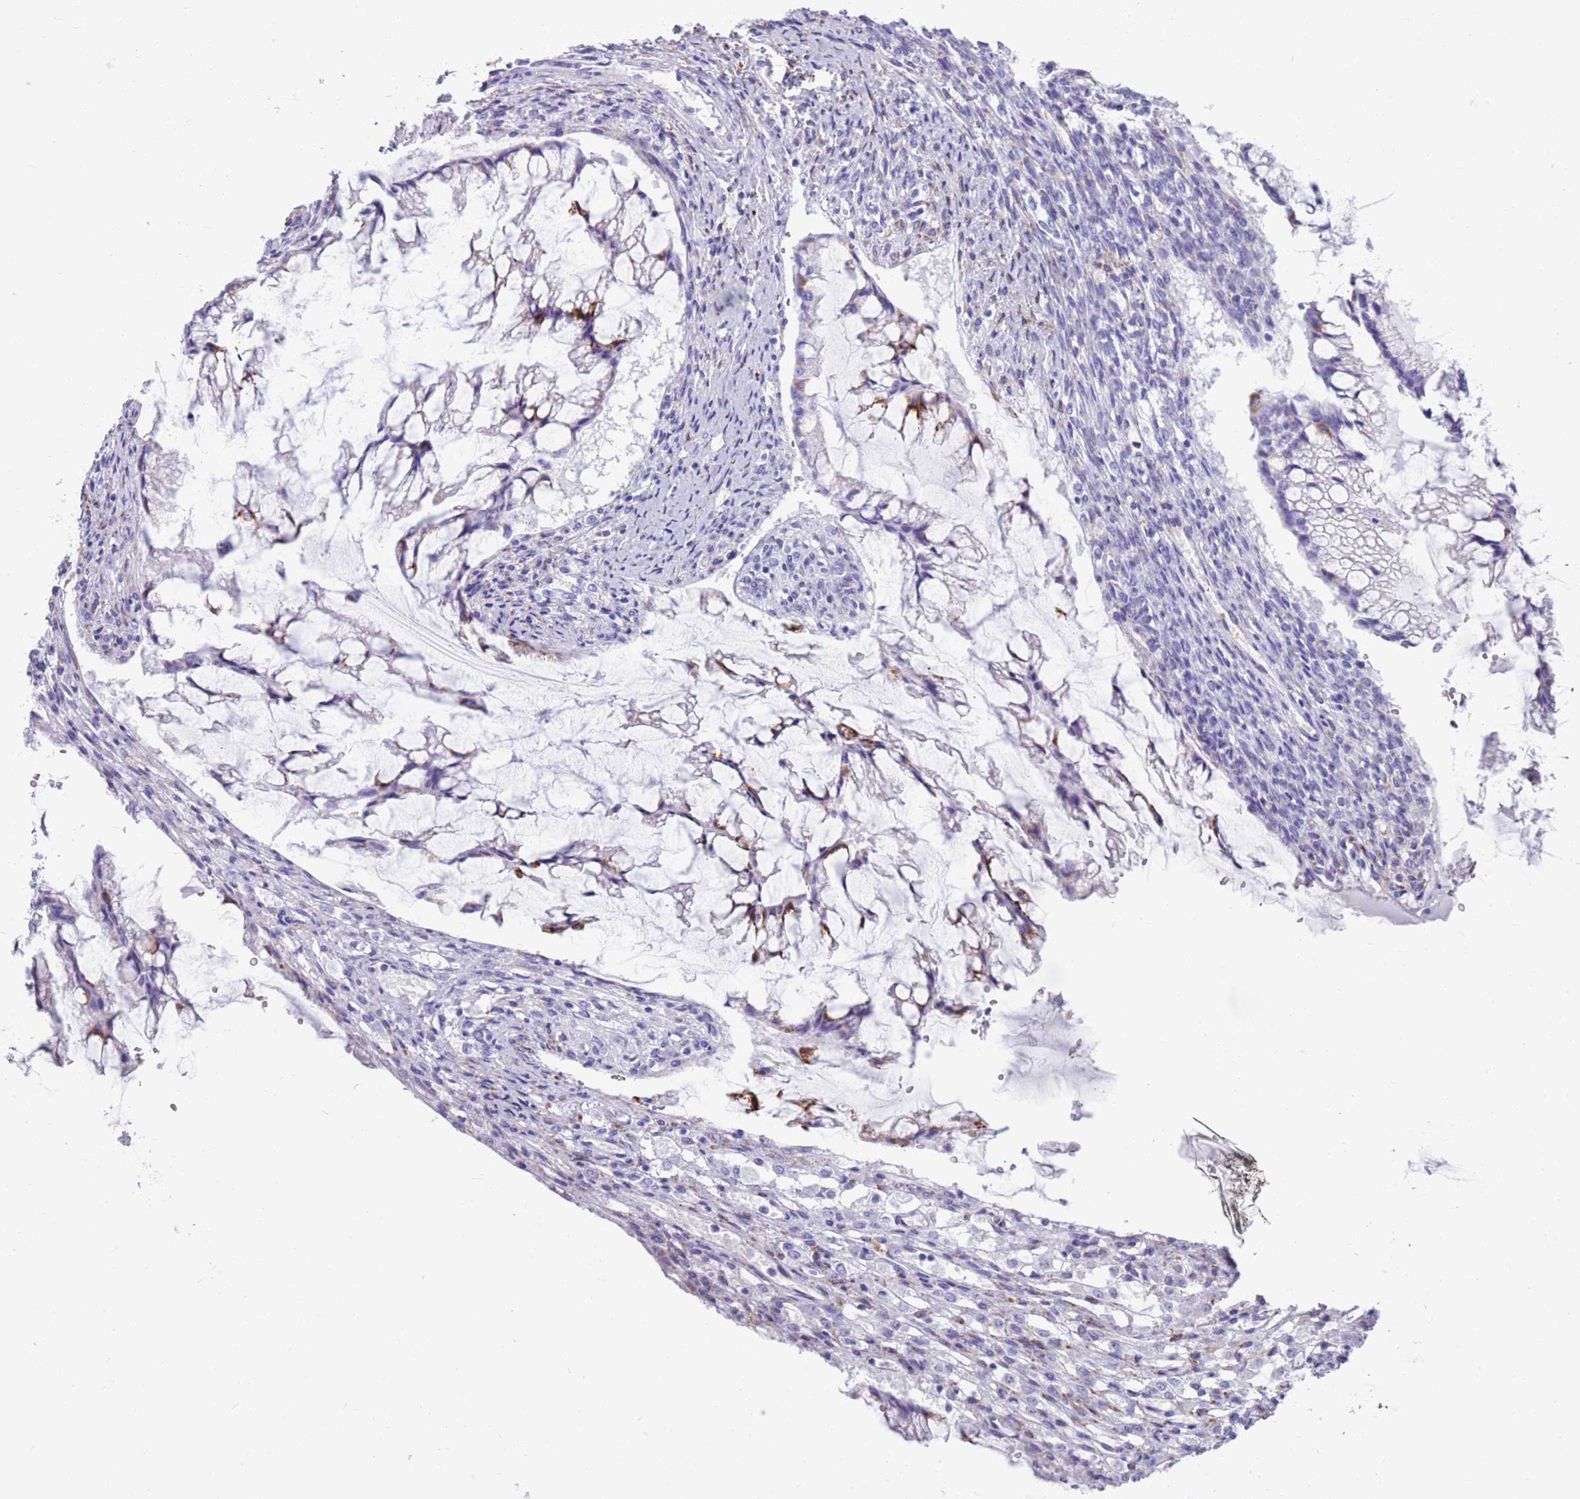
{"staining": {"intensity": "negative", "quantity": "none", "location": "none"}, "tissue": "ovarian cancer", "cell_type": "Tumor cells", "image_type": "cancer", "snomed": [{"axis": "morphology", "description": "Cystadenocarcinoma, mucinous, NOS"}, {"axis": "topography", "description": "Ovary"}], "caption": "IHC photomicrograph of human mucinous cystadenocarcinoma (ovarian) stained for a protein (brown), which shows no positivity in tumor cells.", "gene": "LY6G5B", "patient": {"sex": "female", "age": 73}}